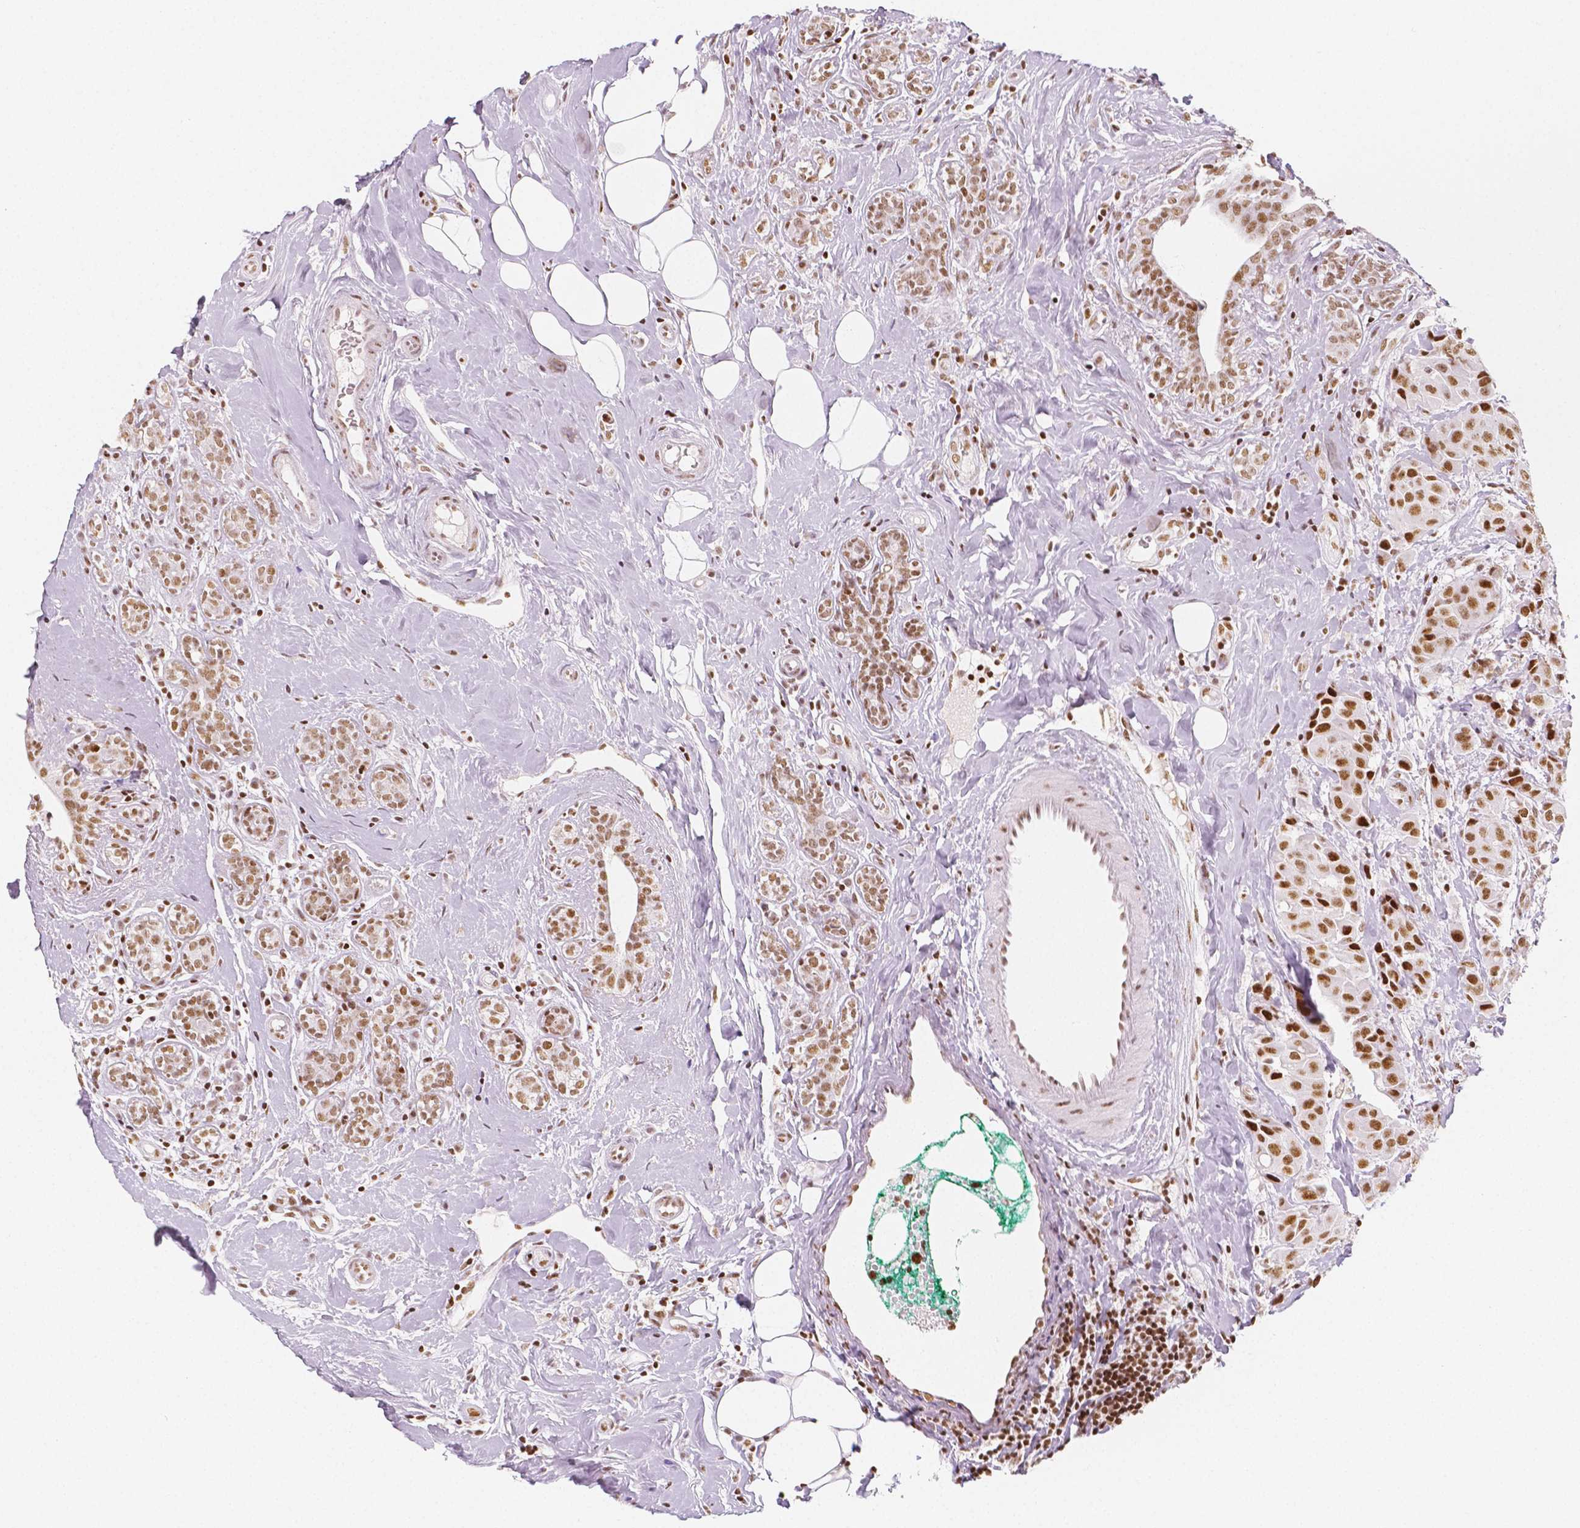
{"staining": {"intensity": "moderate", "quantity": ">75%", "location": "nuclear"}, "tissue": "breast cancer", "cell_type": "Tumor cells", "image_type": "cancer", "snomed": [{"axis": "morphology", "description": "Normal tissue, NOS"}, {"axis": "morphology", "description": "Duct carcinoma"}, {"axis": "topography", "description": "Breast"}], "caption": "Moderate nuclear protein staining is appreciated in approximately >75% of tumor cells in intraductal carcinoma (breast). Immunohistochemistry (ihc) stains the protein in brown and the nuclei are stained blue.", "gene": "HDAC1", "patient": {"sex": "female", "age": 43}}